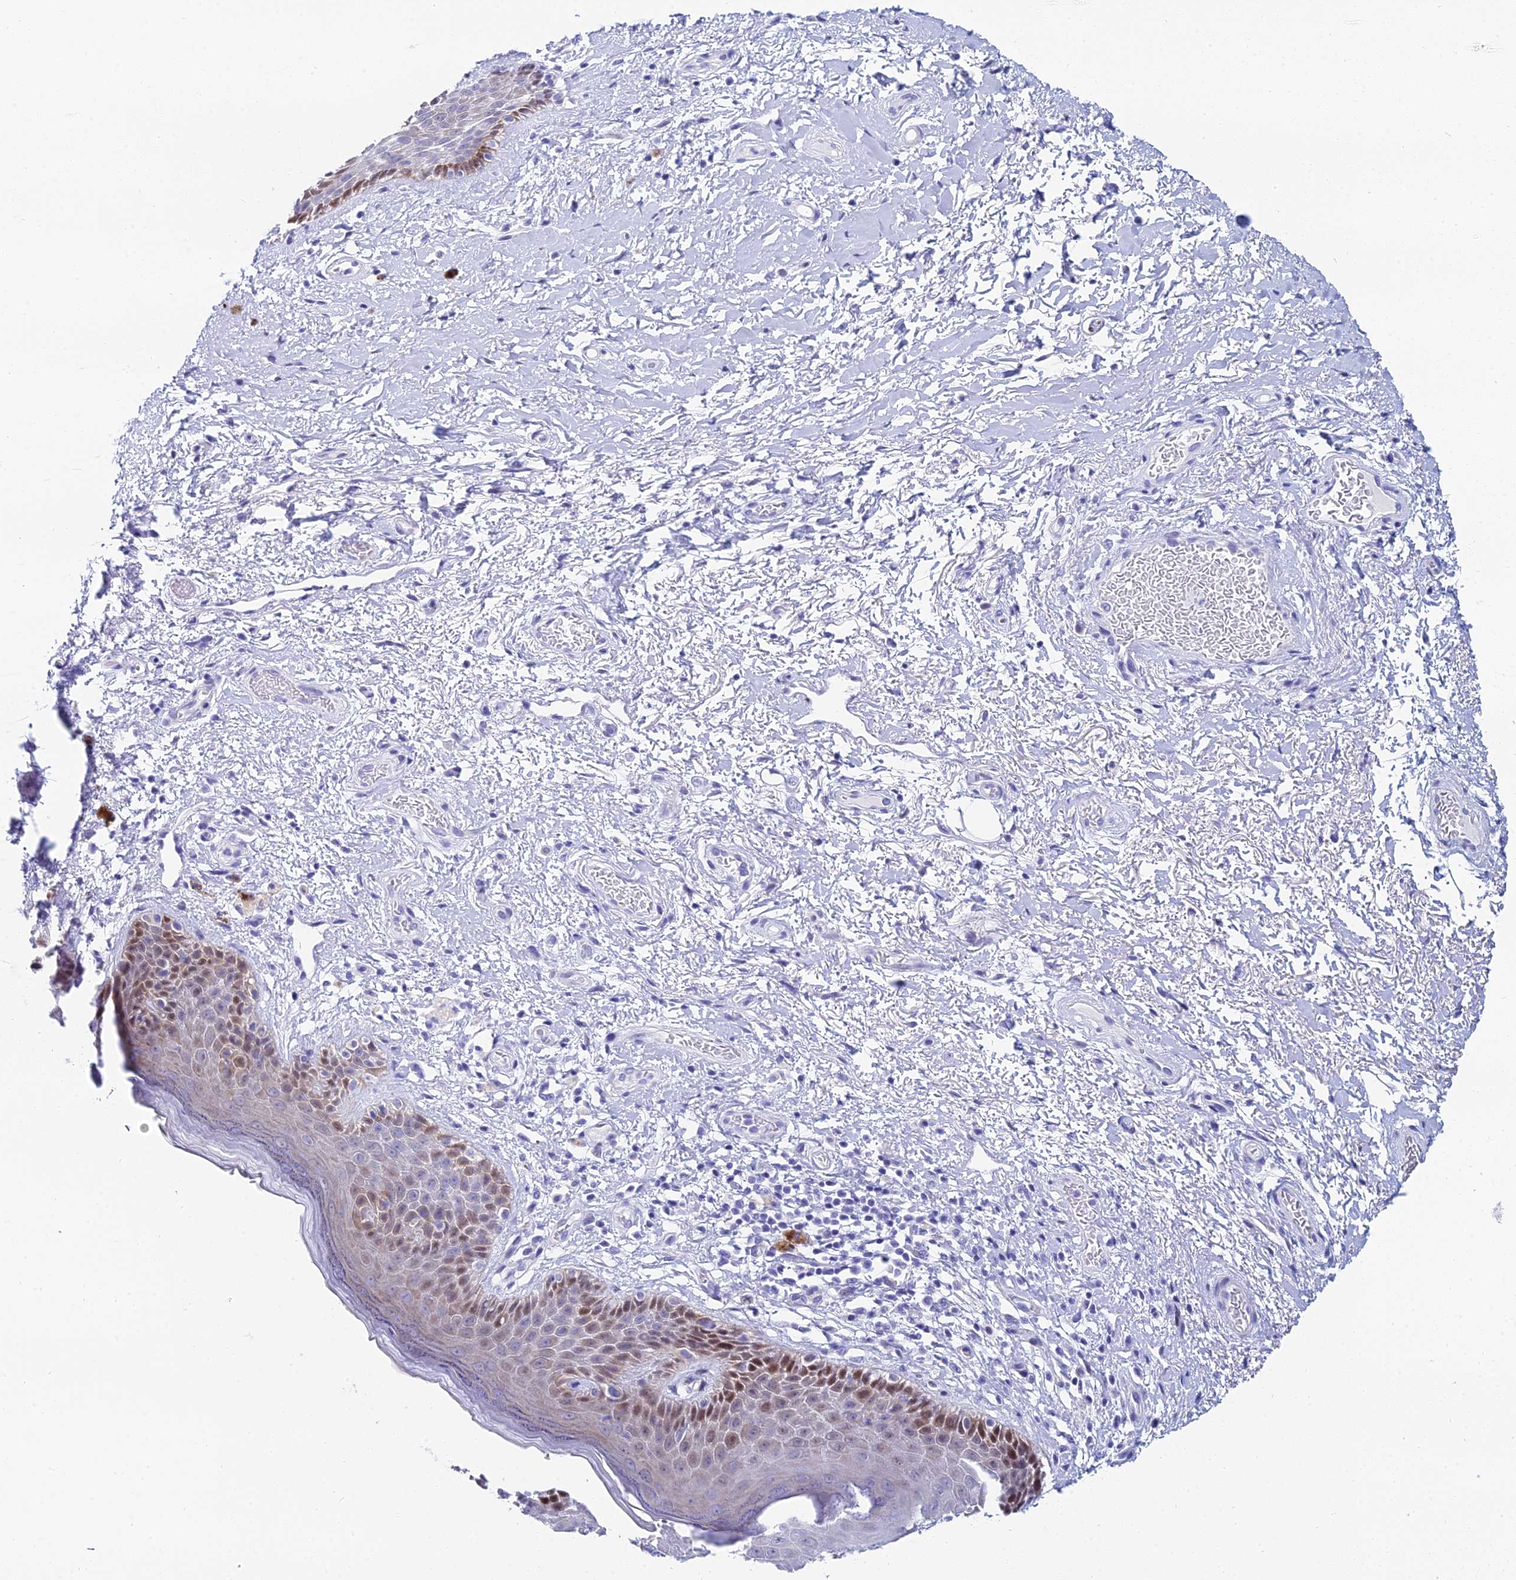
{"staining": {"intensity": "moderate", "quantity": "<25%", "location": "cytoplasmic/membranous,nuclear"}, "tissue": "skin", "cell_type": "Epidermal cells", "image_type": "normal", "snomed": [{"axis": "morphology", "description": "Normal tissue, NOS"}, {"axis": "topography", "description": "Anal"}], "caption": "Protein expression analysis of benign human skin reveals moderate cytoplasmic/membranous,nuclear positivity in approximately <25% of epidermal cells. (brown staining indicates protein expression, while blue staining denotes nuclei).", "gene": "HSPA1L", "patient": {"sex": "female", "age": 46}}